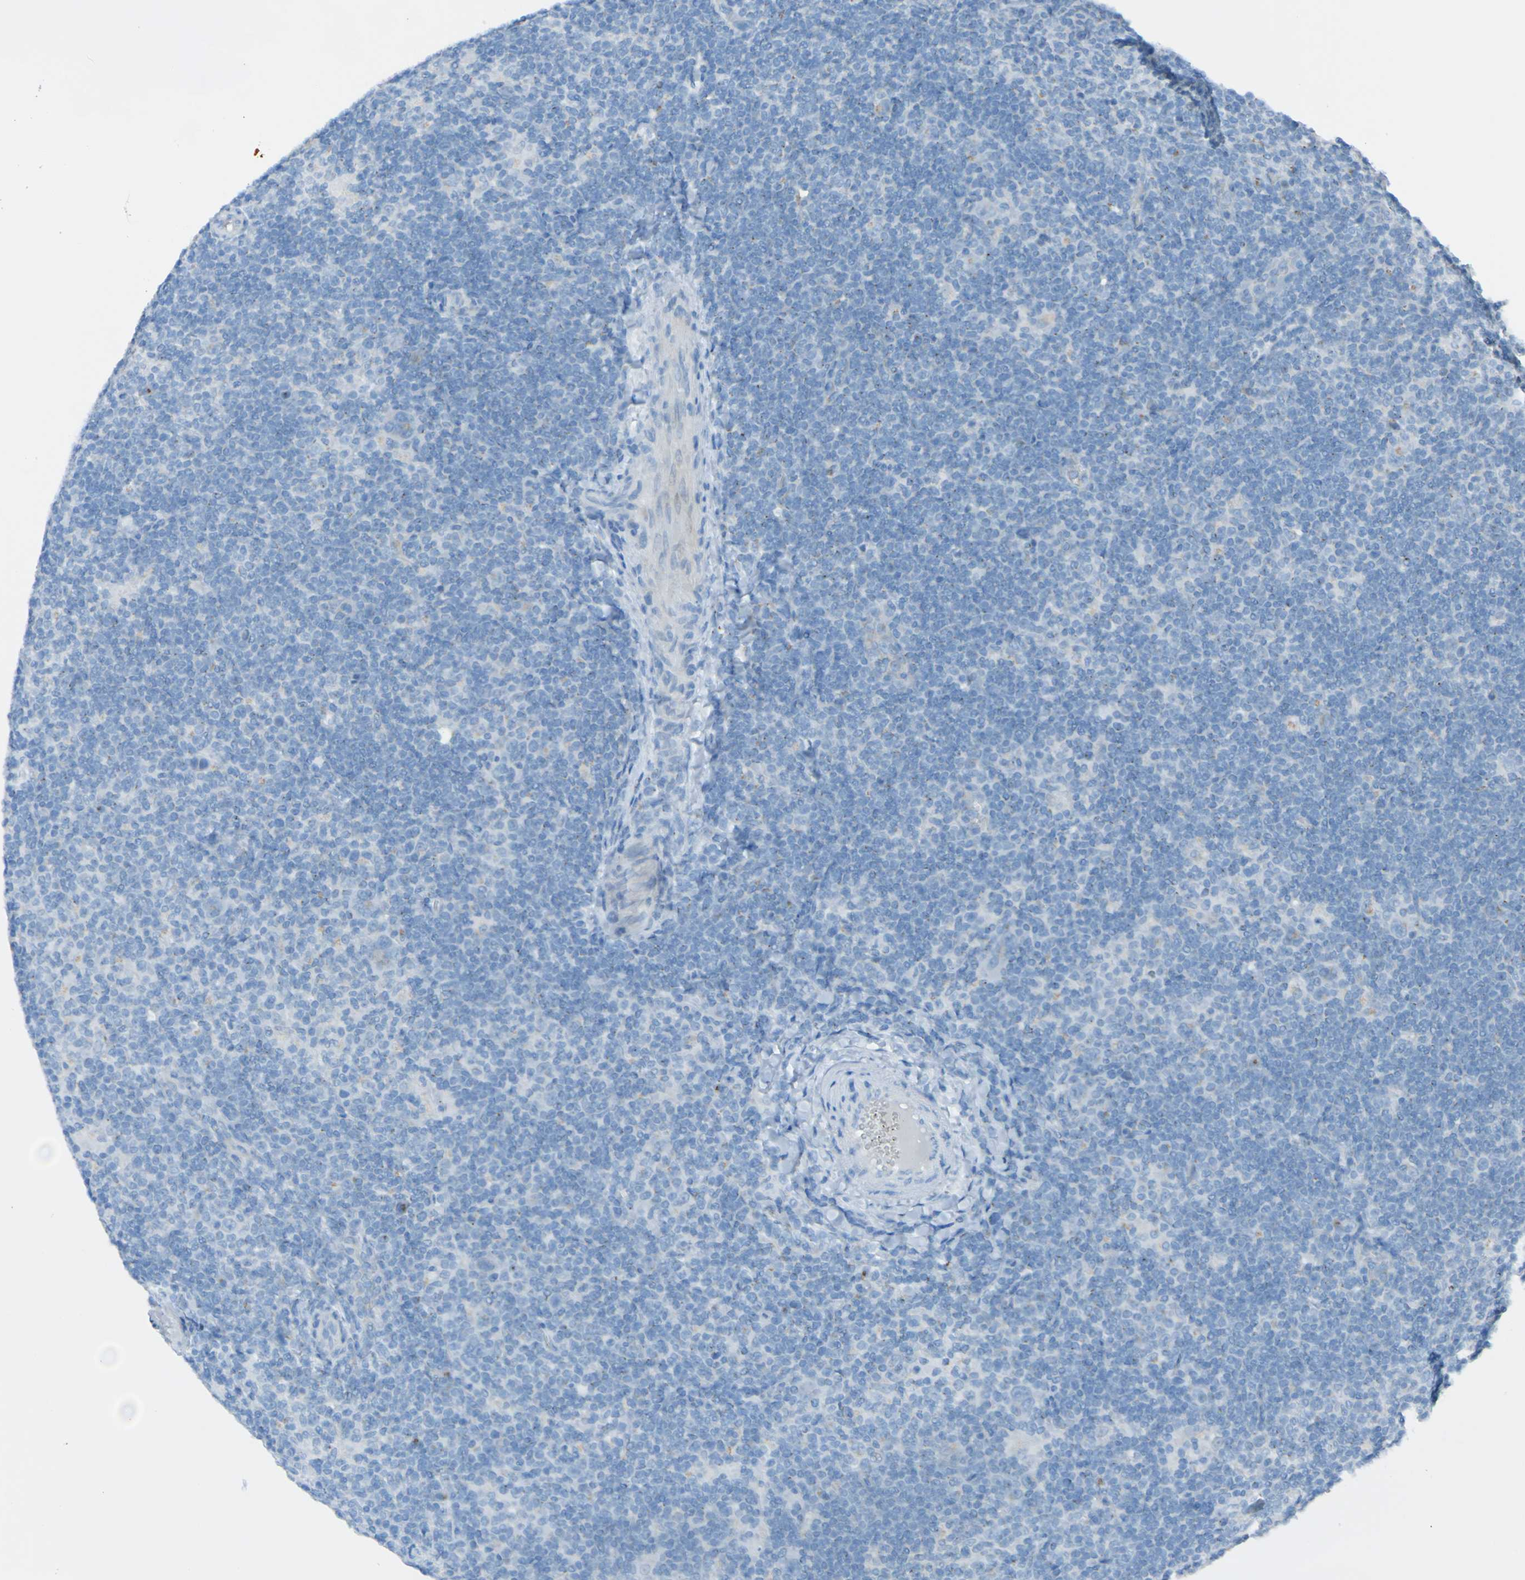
{"staining": {"intensity": "negative", "quantity": "none", "location": "none"}, "tissue": "lymphoma", "cell_type": "Tumor cells", "image_type": "cancer", "snomed": [{"axis": "morphology", "description": "Hodgkin's disease, NOS"}, {"axis": "topography", "description": "Lymph node"}], "caption": "Immunohistochemistry (IHC) of Hodgkin's disease demonstrates no positivity in tumor cells.", "gene": "ACMSD", "patient": {"sex": "female", "age": 57}}